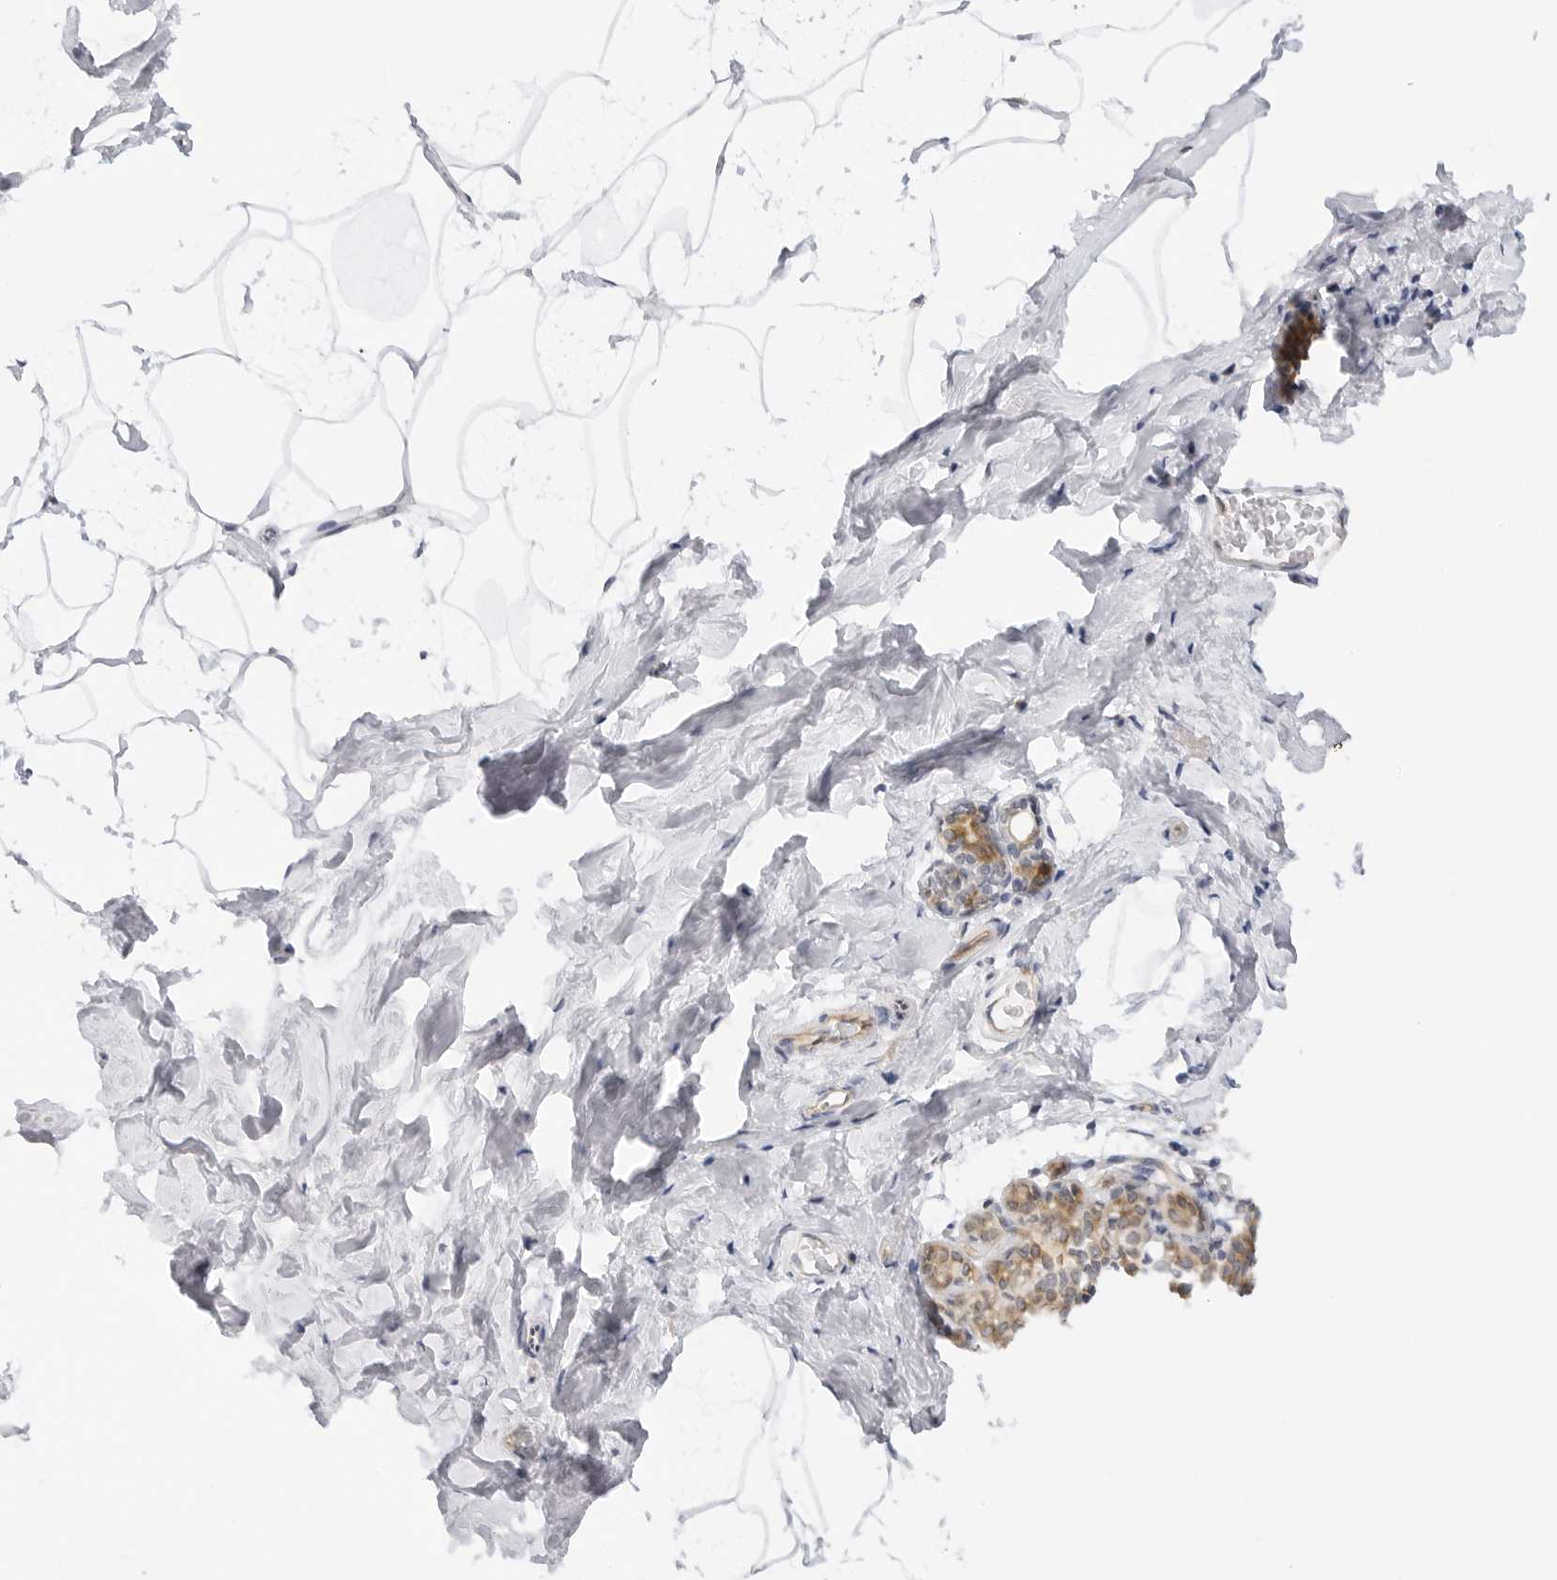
{"staining": {"intensity": "negative", "quantity": "none", "location": "none"}, "tissue": "breast", "cell_type": "Adipocytes", "image_type": "normal", "snomed": [{"axis": "morphology", "description": "Normal tissue, NOS"}, {"axis": "morphology", "description": "Lobular carcinoma"}, {"axis": "topography", "description": "Breast"}], "caption": "Immunohistochemistry (IHC) photomicrograph of unremarkable breast: human breast stained with DAB exhibits no significant protein positivity in adipocytes.", "gene": "MAP2K5", "patient": {"sex": "female", "age": 62}}